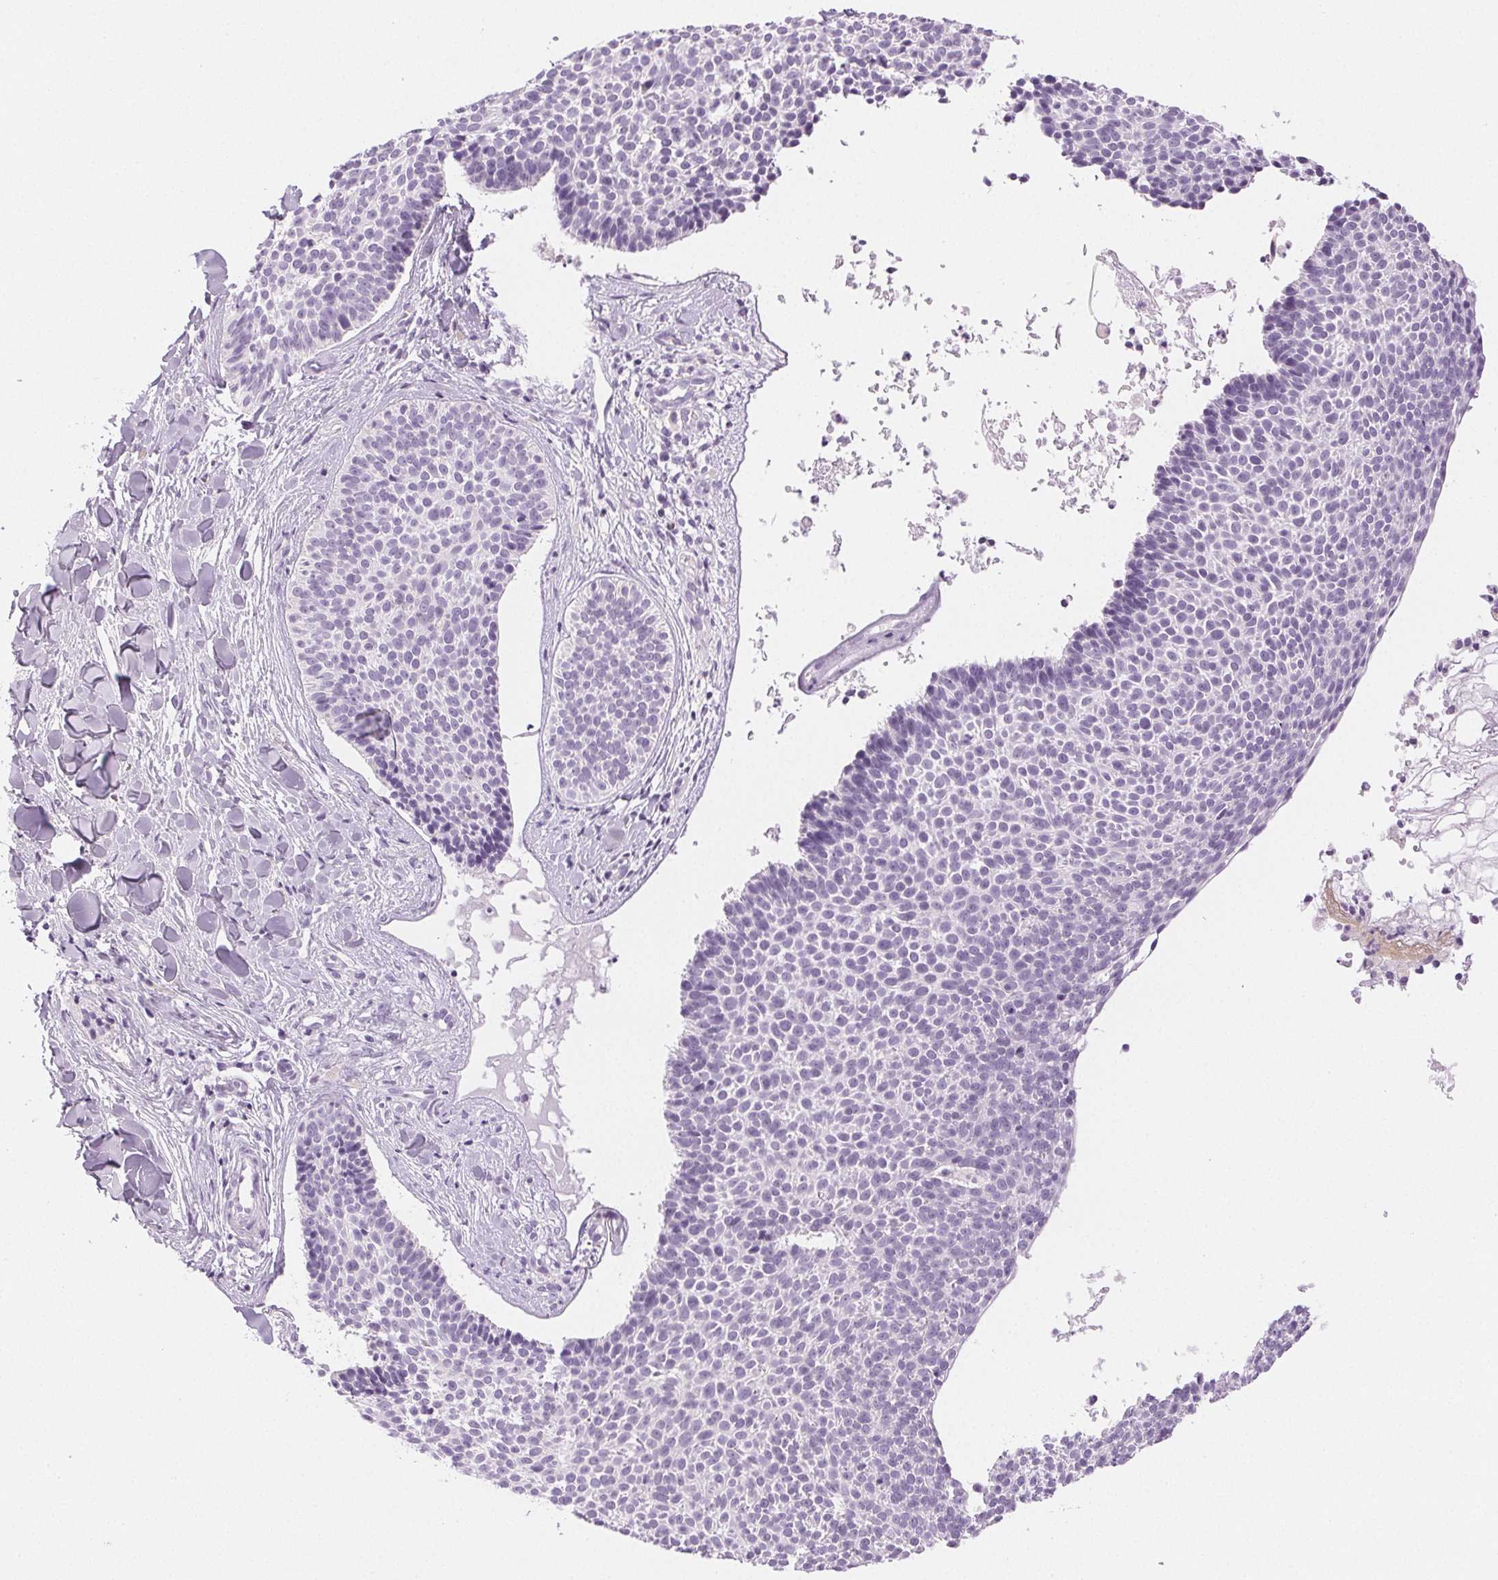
{"staining": {"intensity": "negative", "quantity": "none", "location": "none"}, "tissue": "skin cancer", "cell_type": "Tumor cells", "image_type": "cancer", "snomed": [{"axis": "morphology", "description": "Basal cell carcinoma"}, {"axis": "topography", "description": "Skin"}], "caption": "Tumor cells are negative for protein expression in human skin cancer (basal cell carcinoma).", "gene": "SLC5A2", "patient": {"sex": "male", "age": 82}}